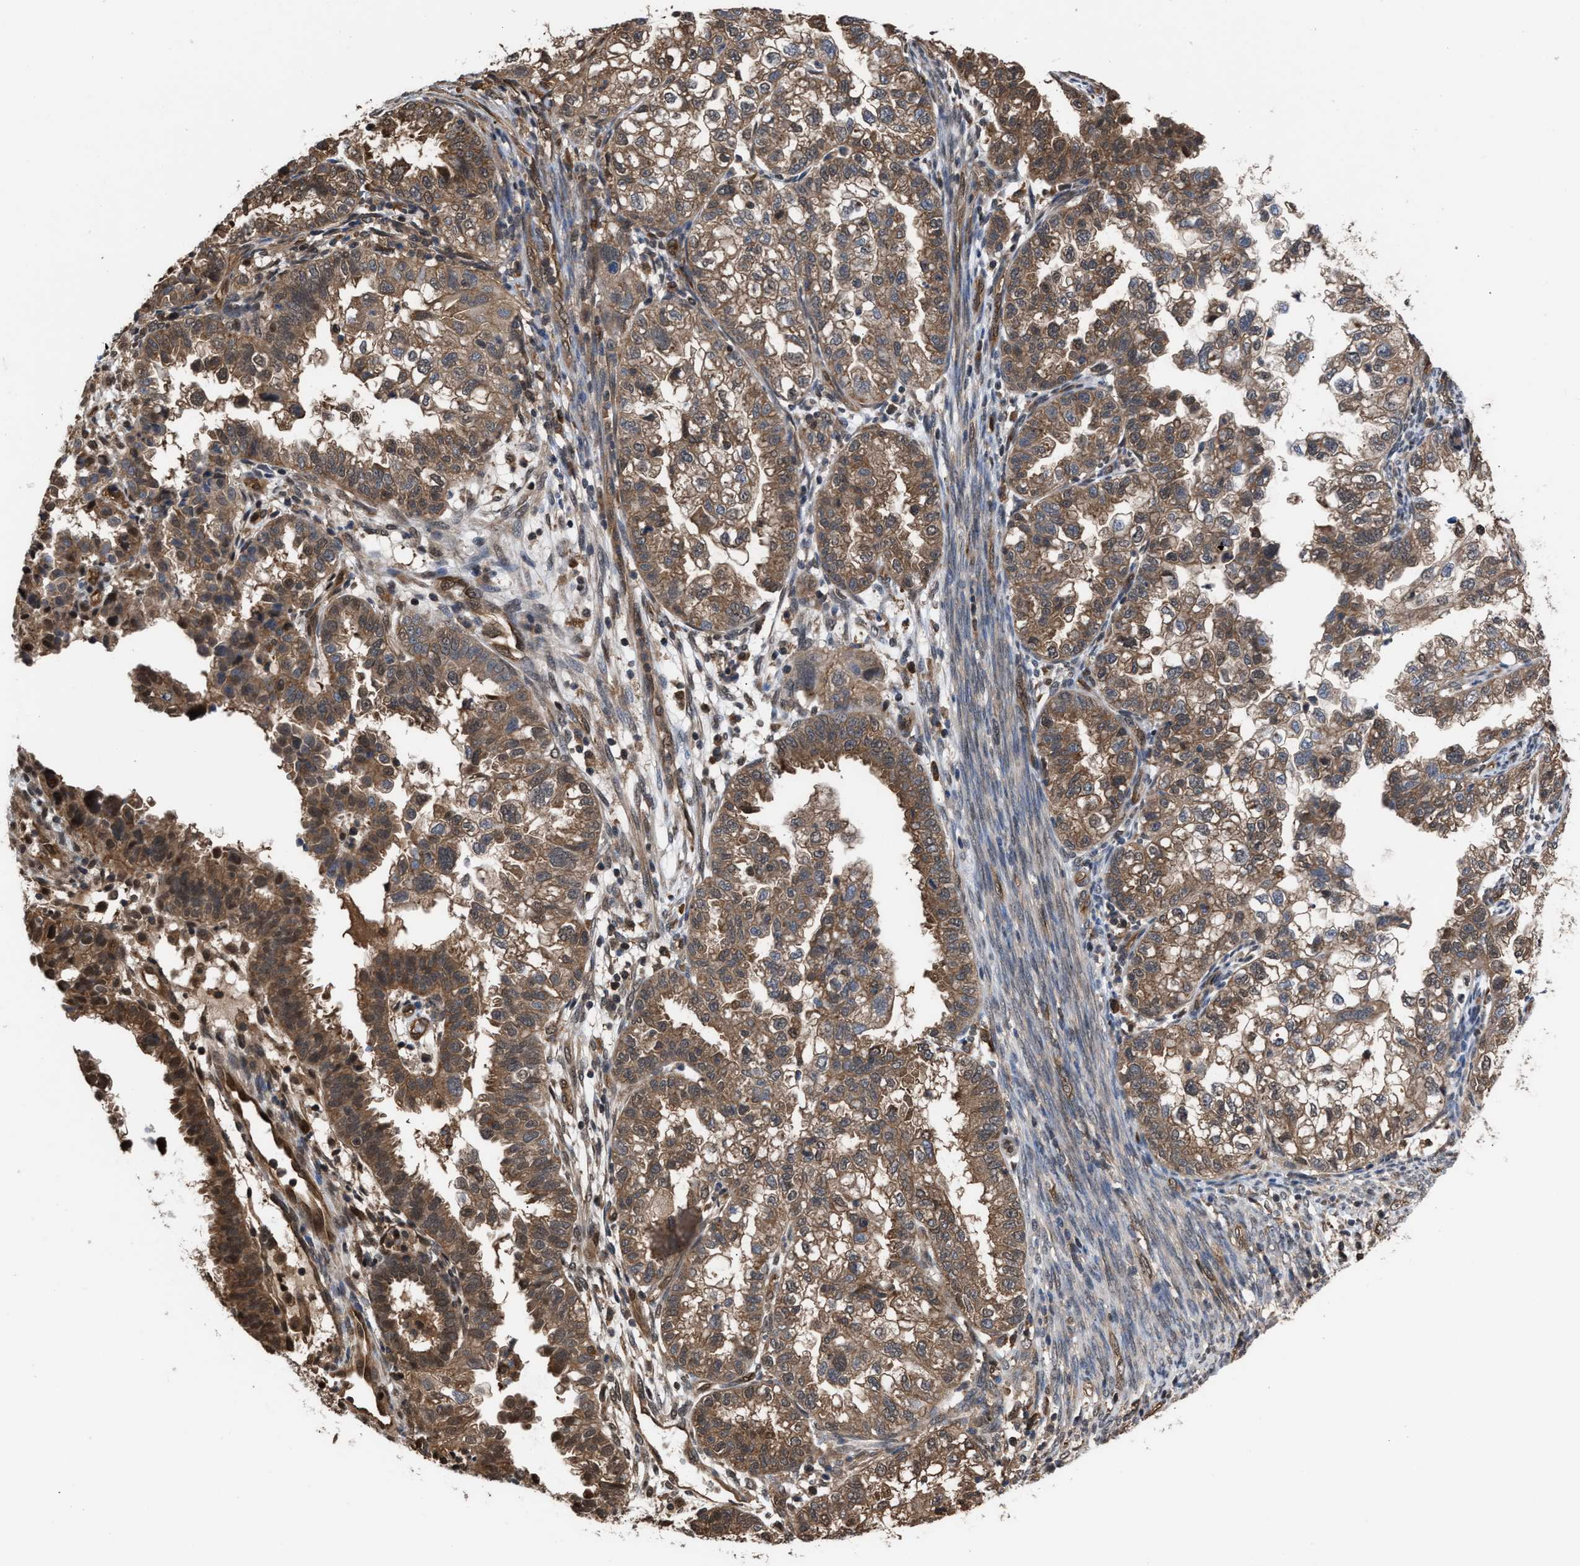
{"staining": {"intensity": "moderate", "quantity": ">75%", "location": "cytoplasmic/membranous,nuclear"}, "tissue": "endometrial cancer", "cell_type": "Tumor cells", "image_type": "cancer", "snomed": [{"axis": "morphology", "description": "Adenocarcinoma, NOS"}, {"axis": "topography", "description": "Endometrium"}], "caption": "The photomicrograph exhibits immunohistochemical staining of endometrial cancer (adenocarcinoma). There is moderate cytoplasmic/membranous and nuclear positivity is present in about >75% of tumor cells. (brown staining indicates protein expression, while blue staining denotes nuclei).", "gene": "SCAI", "patient": {"sex": "female", "age": 85}}